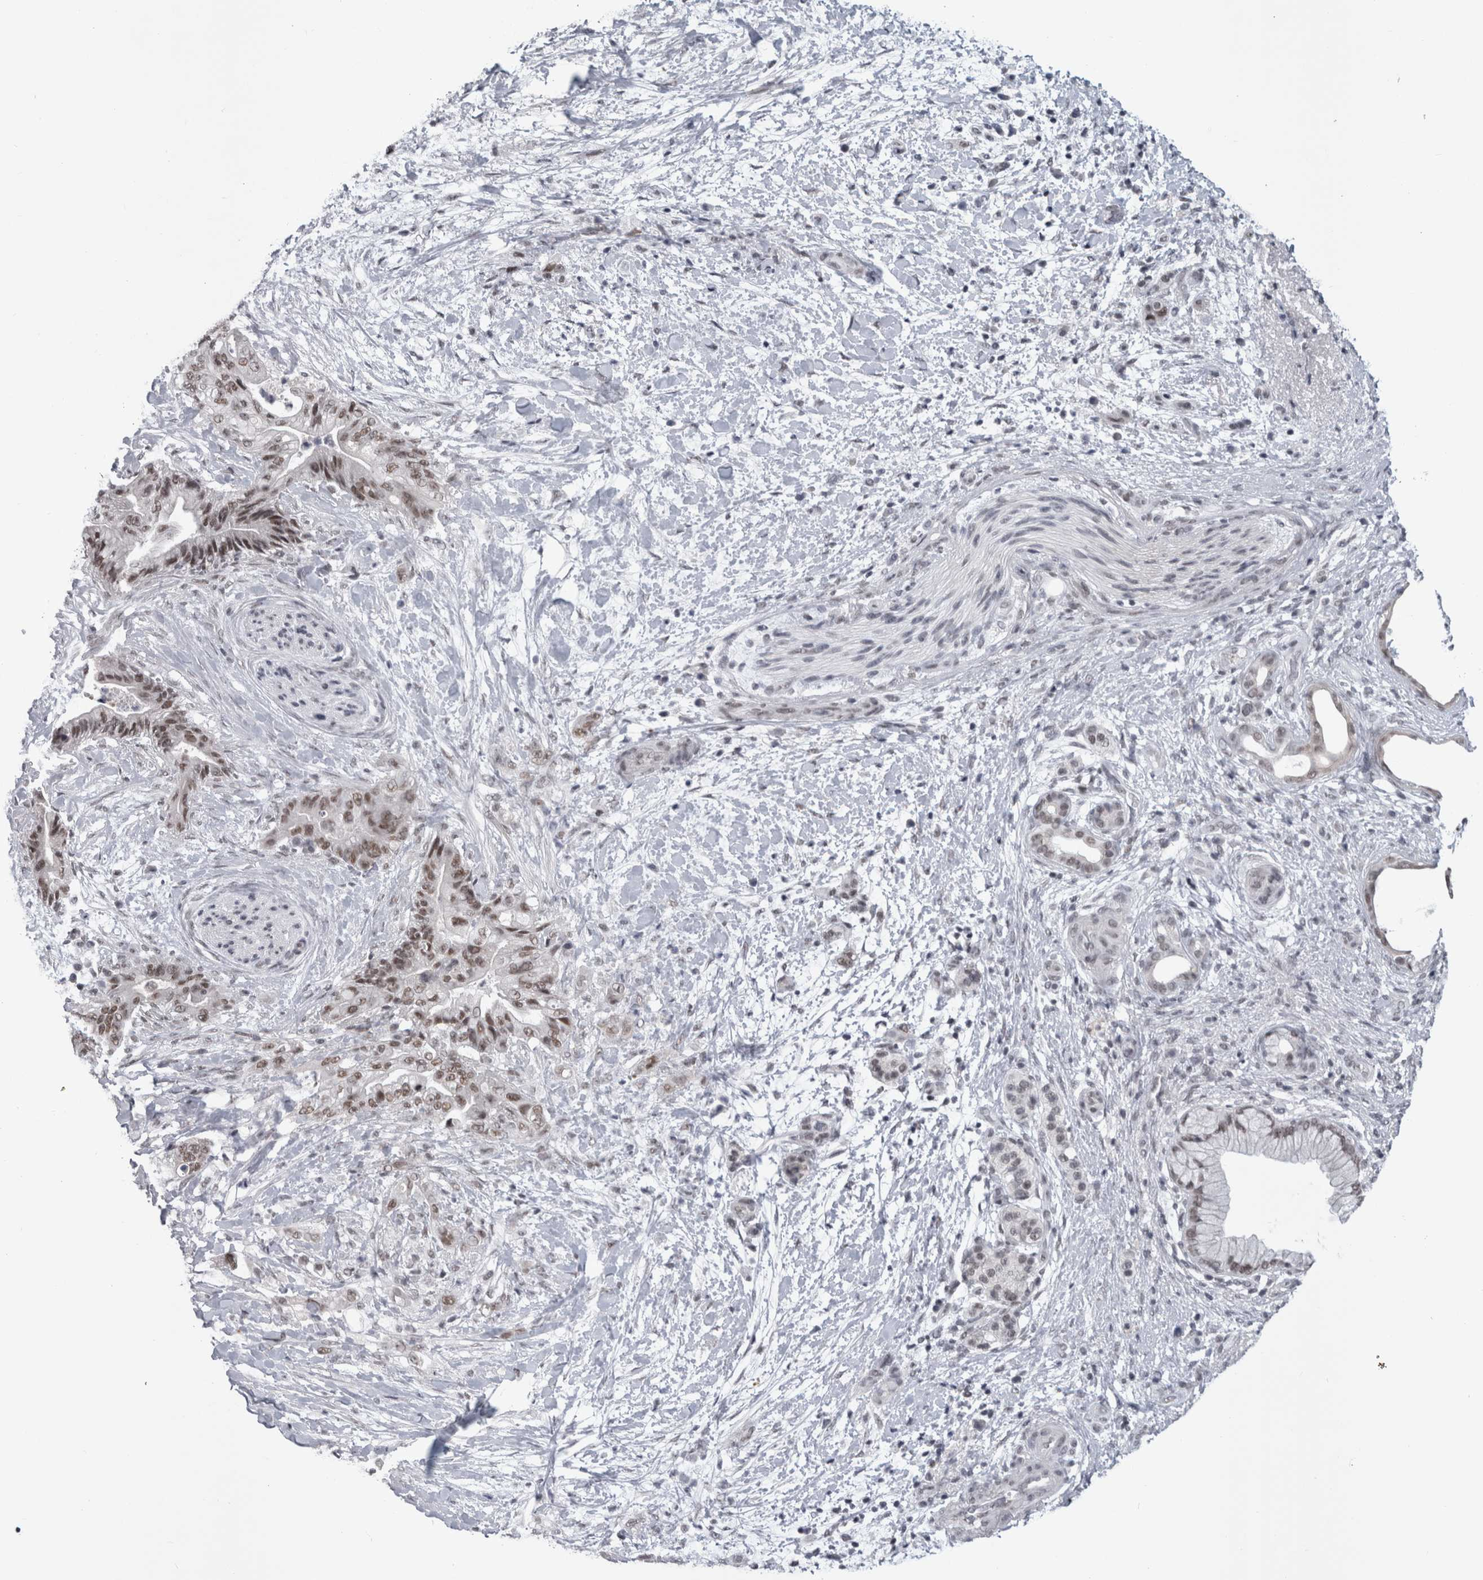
{"staining": {"intensity": "moderate", "quantity": ">75%", "location": "nuclear"}, "tissue": "pancreatic cancer", "cell_type": "Tumor cells", "image_type": "cancer", "snomed": [{"axis": "morphology", "description": "Adenocarcinoma, NOS"}, {"axis": "topography", "description": "Pancreas"}], "caption": "Immunohistochemistry (IHC) of pancreatic cancer shows medium levels of moderate nuclear positivity in about >75% of tumor cells. (brown staining indicates protein expression, while blue staining denotes nuclei).", "gene": "ARID4B", "patient": {"sex": "male", "age": 59}}